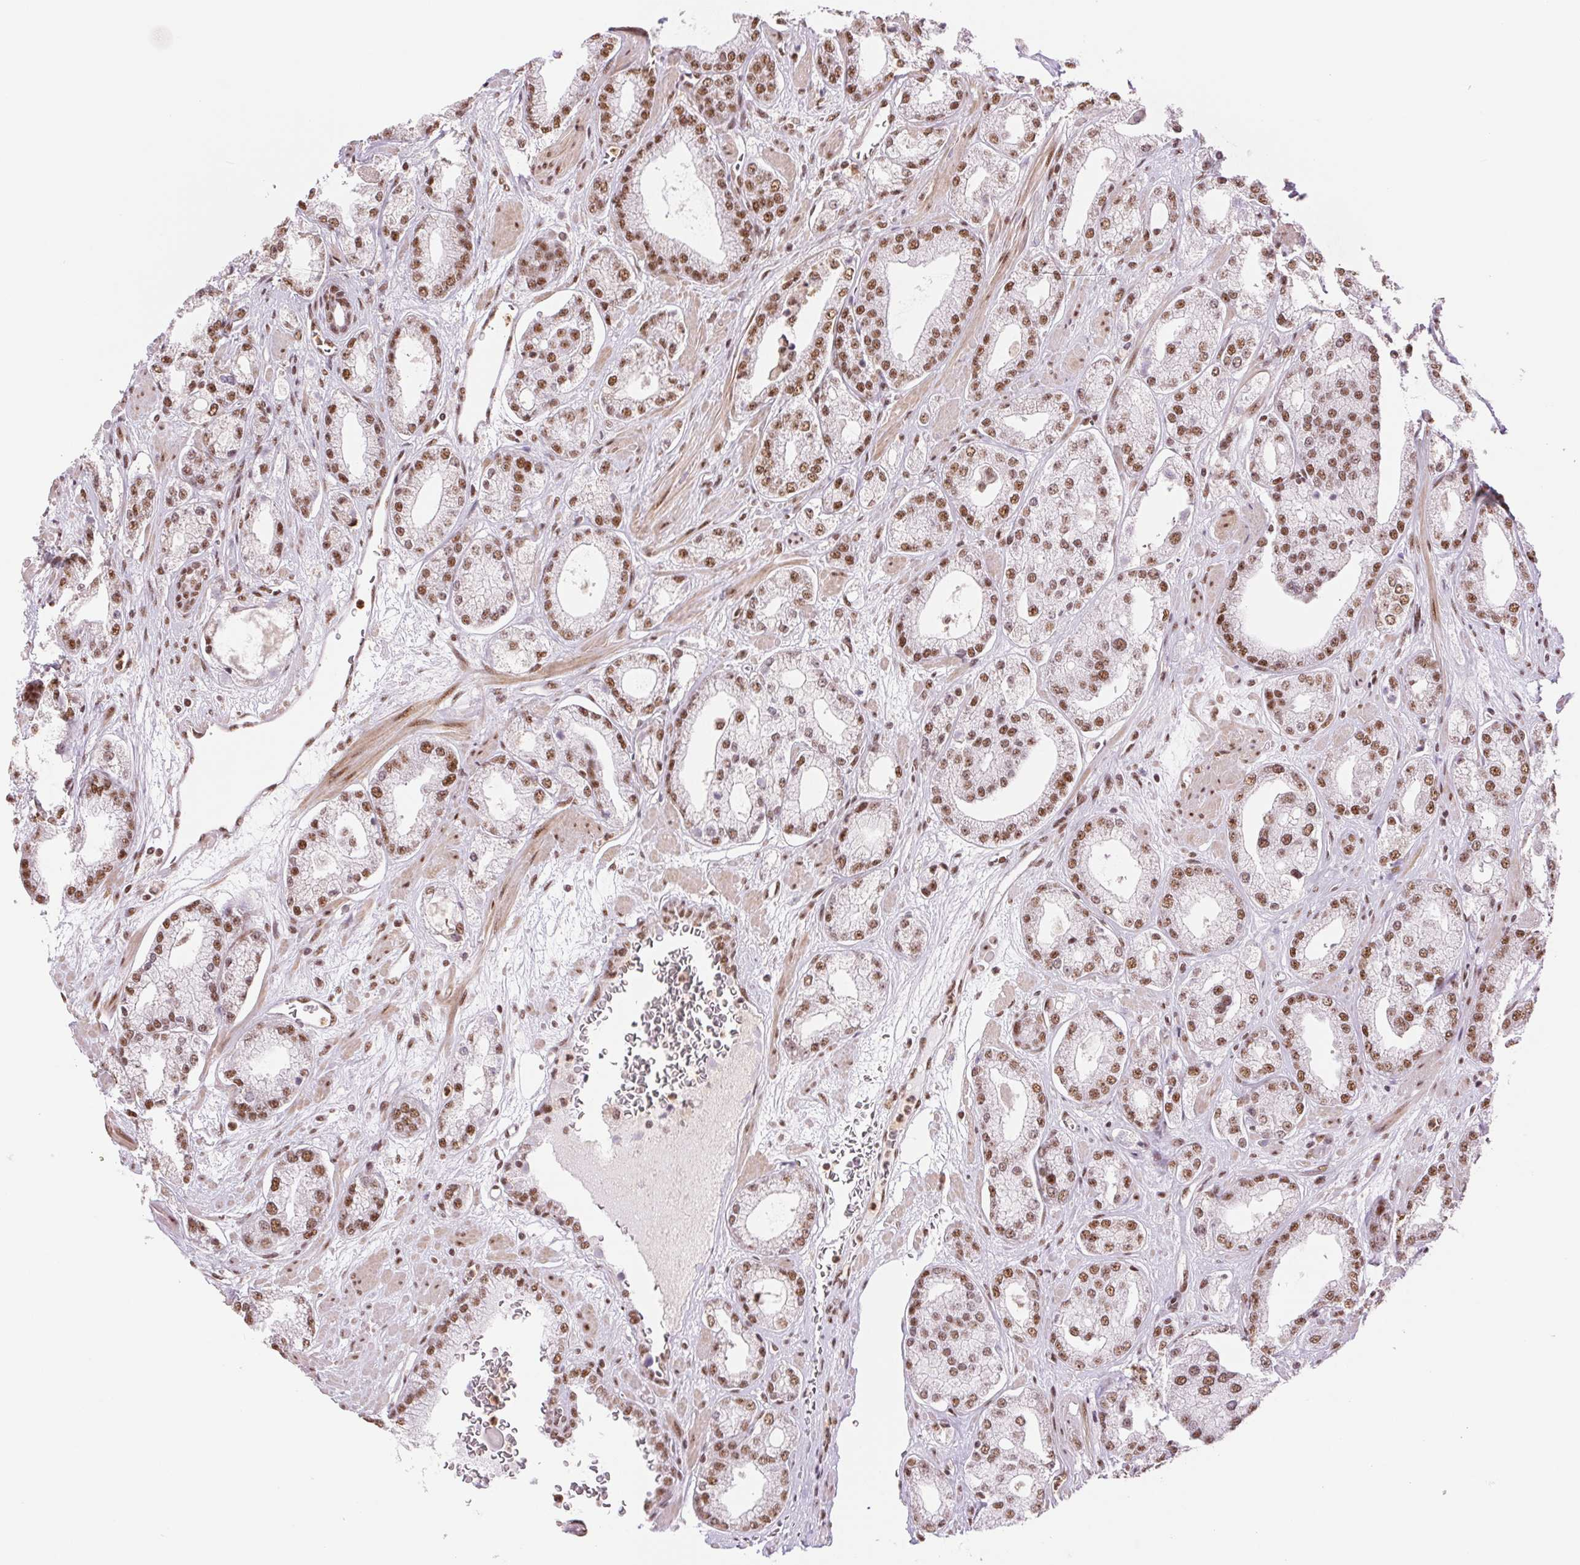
{"staining": {"intensity": "moderate", "quantity": ">75%", "location": "nuclear"}, "tissue": "prostate cancer", "cell_type": "Tumor cells", "image_type": "cancer", "snomed": [{"axis": "morphology", "description": "Adenocarcinoma, High grade"}, {"axis": "topography", "description": "Prostate"}], "caption": "This micrograph reveals prostate cancer (high-grade adenocarcinoma) stained with immunohistochemistry to label a protein in brown. The nuclear of tumor cells show moderate positivity for the protein. Nuclei are counter-stained blue.", "gene": "SREK1", "patient": {"sex": "male", "age": 64}}